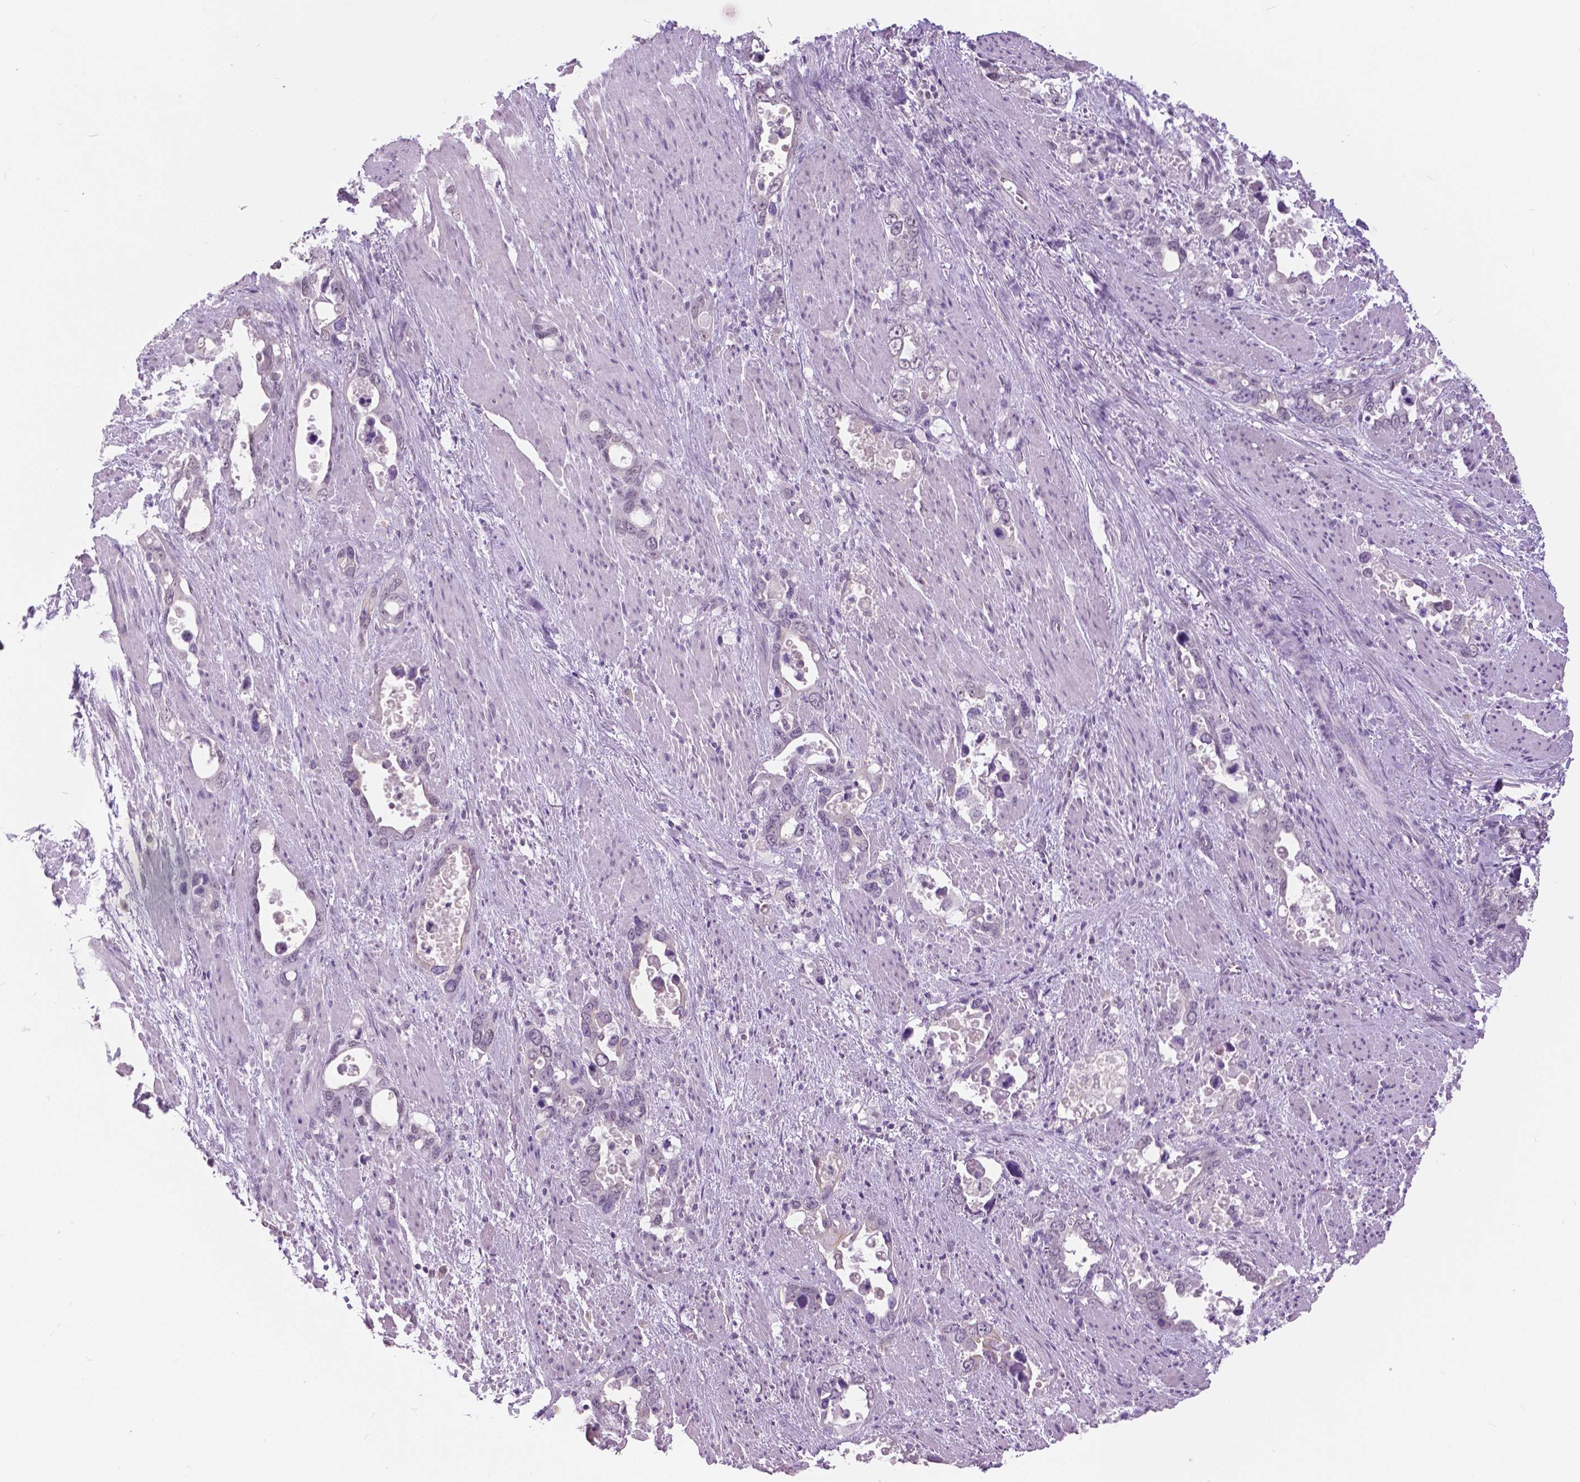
{"staining": {"intensity": "negative", "quantity": "none", "location": "none"}, "tissue": "stomach cancer", "cell_type": "Tumor cells", "image_type": "cancer", "snomed": [{"axis": "morphology", "description": "Normal tissue, NOS"}, {"axis": "morphology", "description": "Adenocarcinoma, NOS"}, {"axis": "topography", "description": "Esophagus"}, {"axis": "topography", "description": "Stomach, upper"}], "caption": "Protein analysis of stomach cancer displays no significant positivity in tumor cells. The staining was performed using DAB (3,3'-diaminobenzidine) to visualize the protein expression in brown, while the nuclei were stained in blue with hematoxylin (Magnification: 20x).", "gene": "MYOM1", "patient": {"sex": "male", "age": 74}}